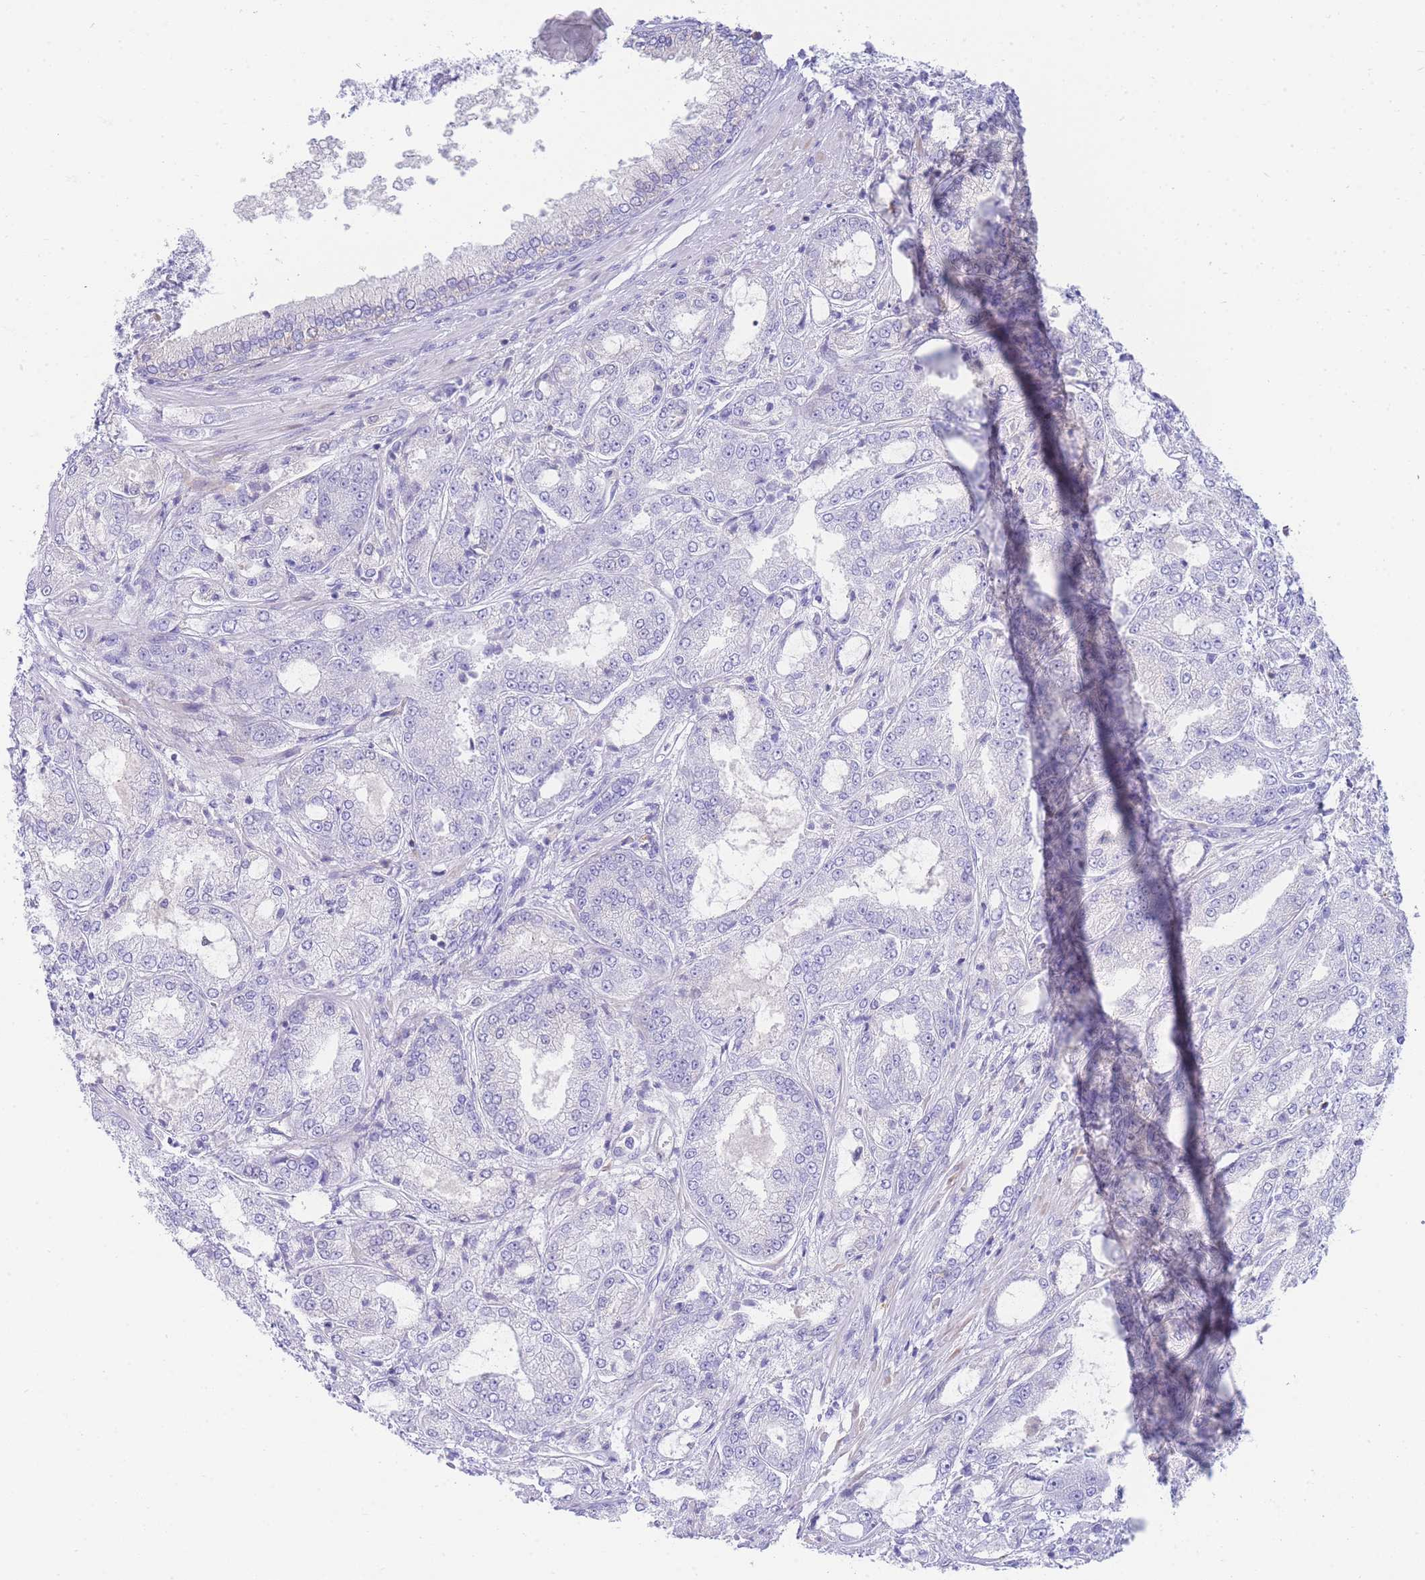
{"staining": {"intensity": "negative", "quantity": "none", "location": "none"}, "tissue": "prostate cancer", "cell_type": "Tumor cells", "image_type": "cancer", "snomed": [{"axis": "morphology", "description": "Adenocarcinoma, High grade"}, {"axis": "topography", "description": "Prostate"}], "caption": "Adenocarcinoma (high-grade) (prostate) stained for a protein using IHC demonstrates no staining tumor cells.", "gene": "FBN3", "patient": {"sex": "male", "age": 71}}